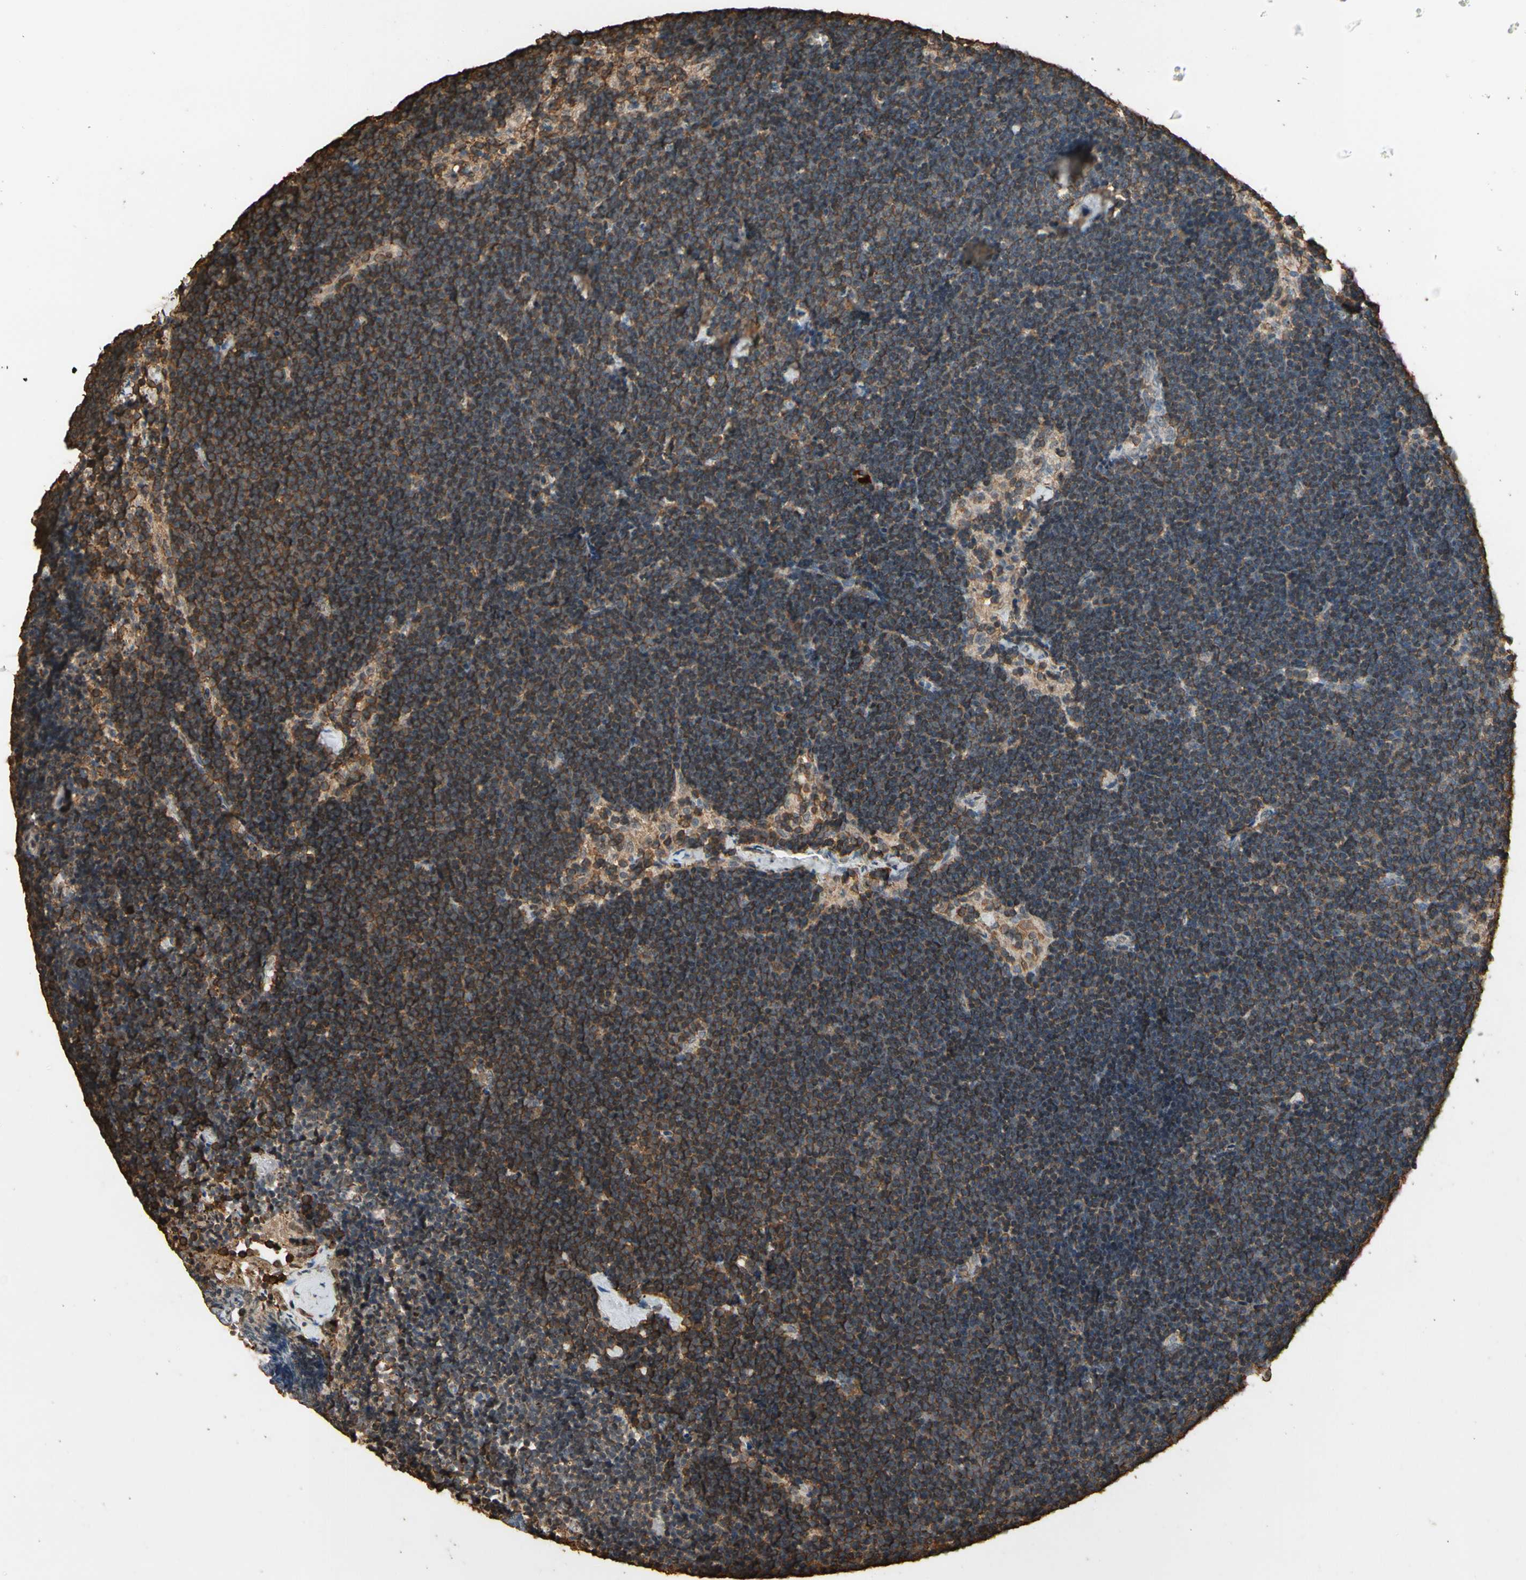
{"staining": {"intensity": "strong", "quantity": ">75%", "location": "cytoplasmic/membranous"}, "tissue": "lymph node", "cell_type": "Germinal center cells", "image_type": "normal", "snomed": [{"axis": "morphology", "description": "Normal tissue, NOS"}, {"axis": "topography", "description": "Lymph node"}], "caption": "Germinal center cells display high levels of strong cytoplasmic/membranous staining in about >75% of cells in benign human lymph node.", "gene": "TNFSF13B", "patient": {"sex": "male", "age": 63}}